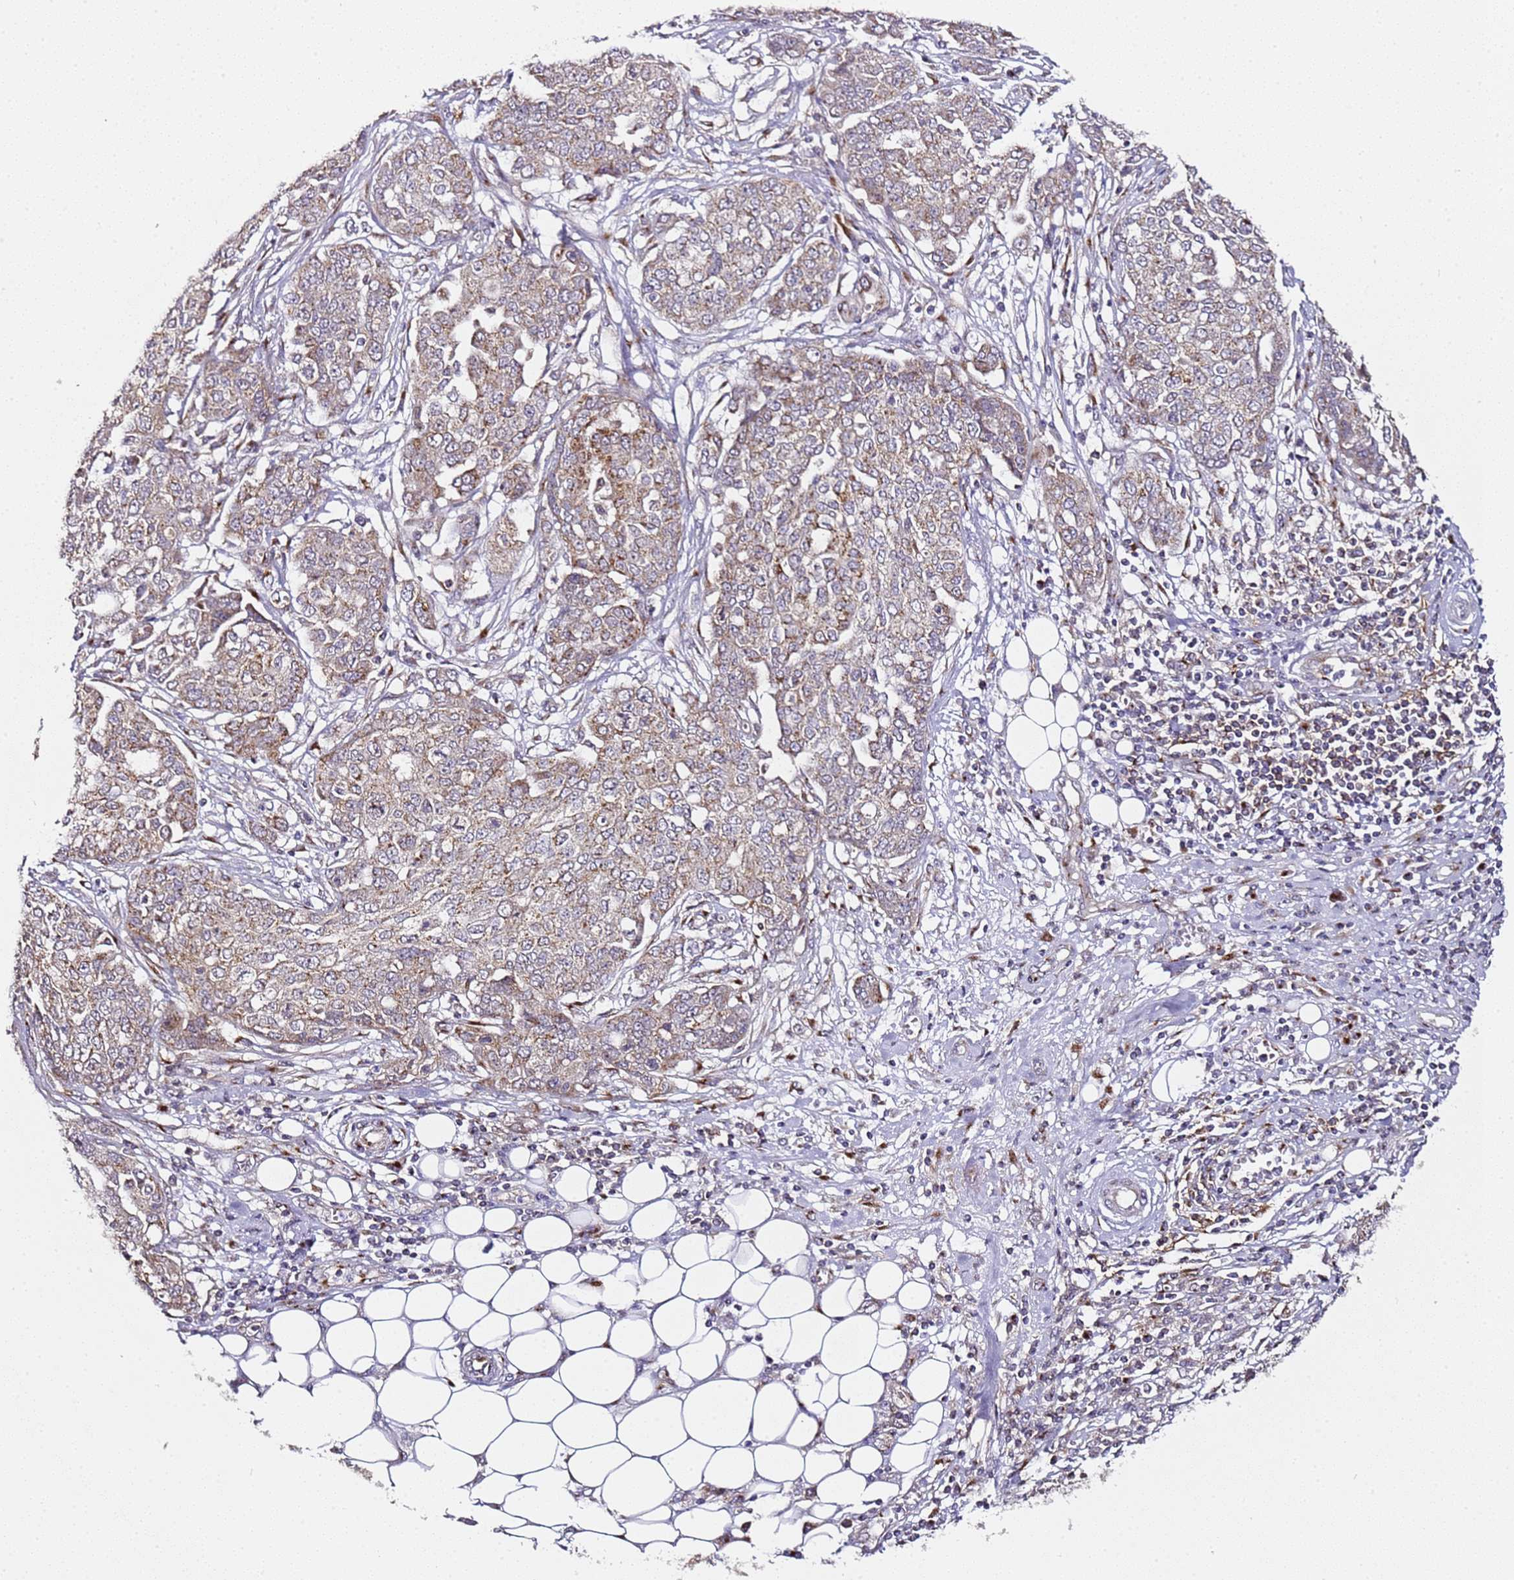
{"staining": {"intensity": "weak", "quantity": "25%-75%", "location": "cytoplasmic/membranous"}, "tissue": "ovarian cancer", "cell_type": "Tumor cells", "image_type": "cancer", "snomed": [{"axis": "morphology", "description": "Cystadenocarcinoma, serous, NOS"}, {"axis": "topography", "description": "Soft tissue"}, {"axis": "topography", "description": "Ovary"}], "caption": "DAB (3,3'-diaminobenzidine) immunohistochemical staining of serous cystadenocarcinoma (ovarian) exhibits weak cytoplasmic/membranous protein expression in approximately 25%-75% of tumor cells.", "gene": "MRPL49", "patient": {"sex": "female", "age": 57}}